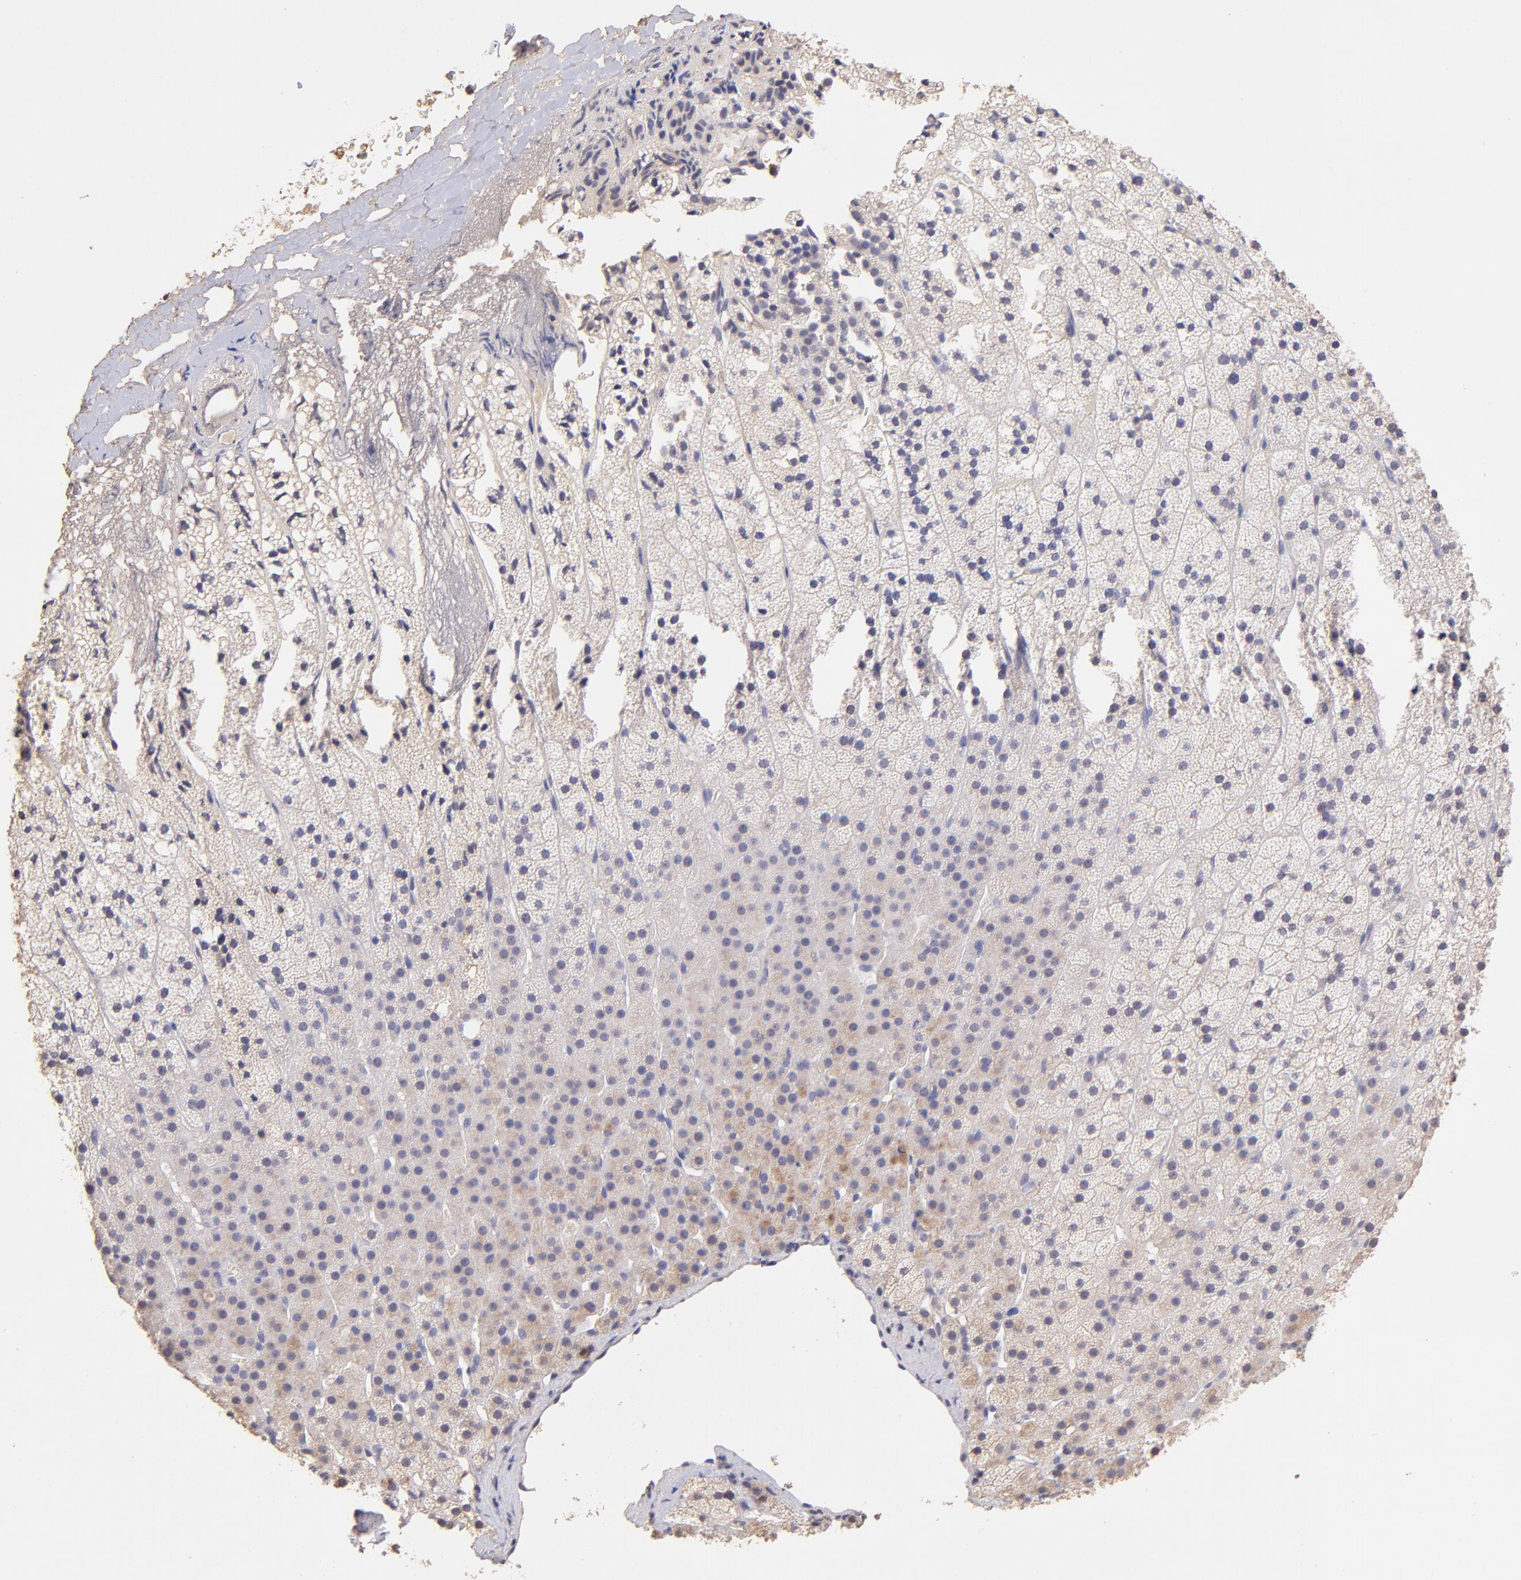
{"staining": {"intensity": "negative", "quantity": "none", "location": "none"}, "tissue": "adrenal gland", "cell_type": "Glandular cells", "image_type": "normal", "snomed": [{"axis": "morphology", "description": "Normal tissue, NOS"}, {"axis": "topography", "description": "Adrenal gland"}], "caption": "This is an immunohistochemistry micrograph of normal adrenal gland. There is no positivity in glandular cells.", "gene": "RNASEL", "patient": {"sex": "male", "age": 35}}